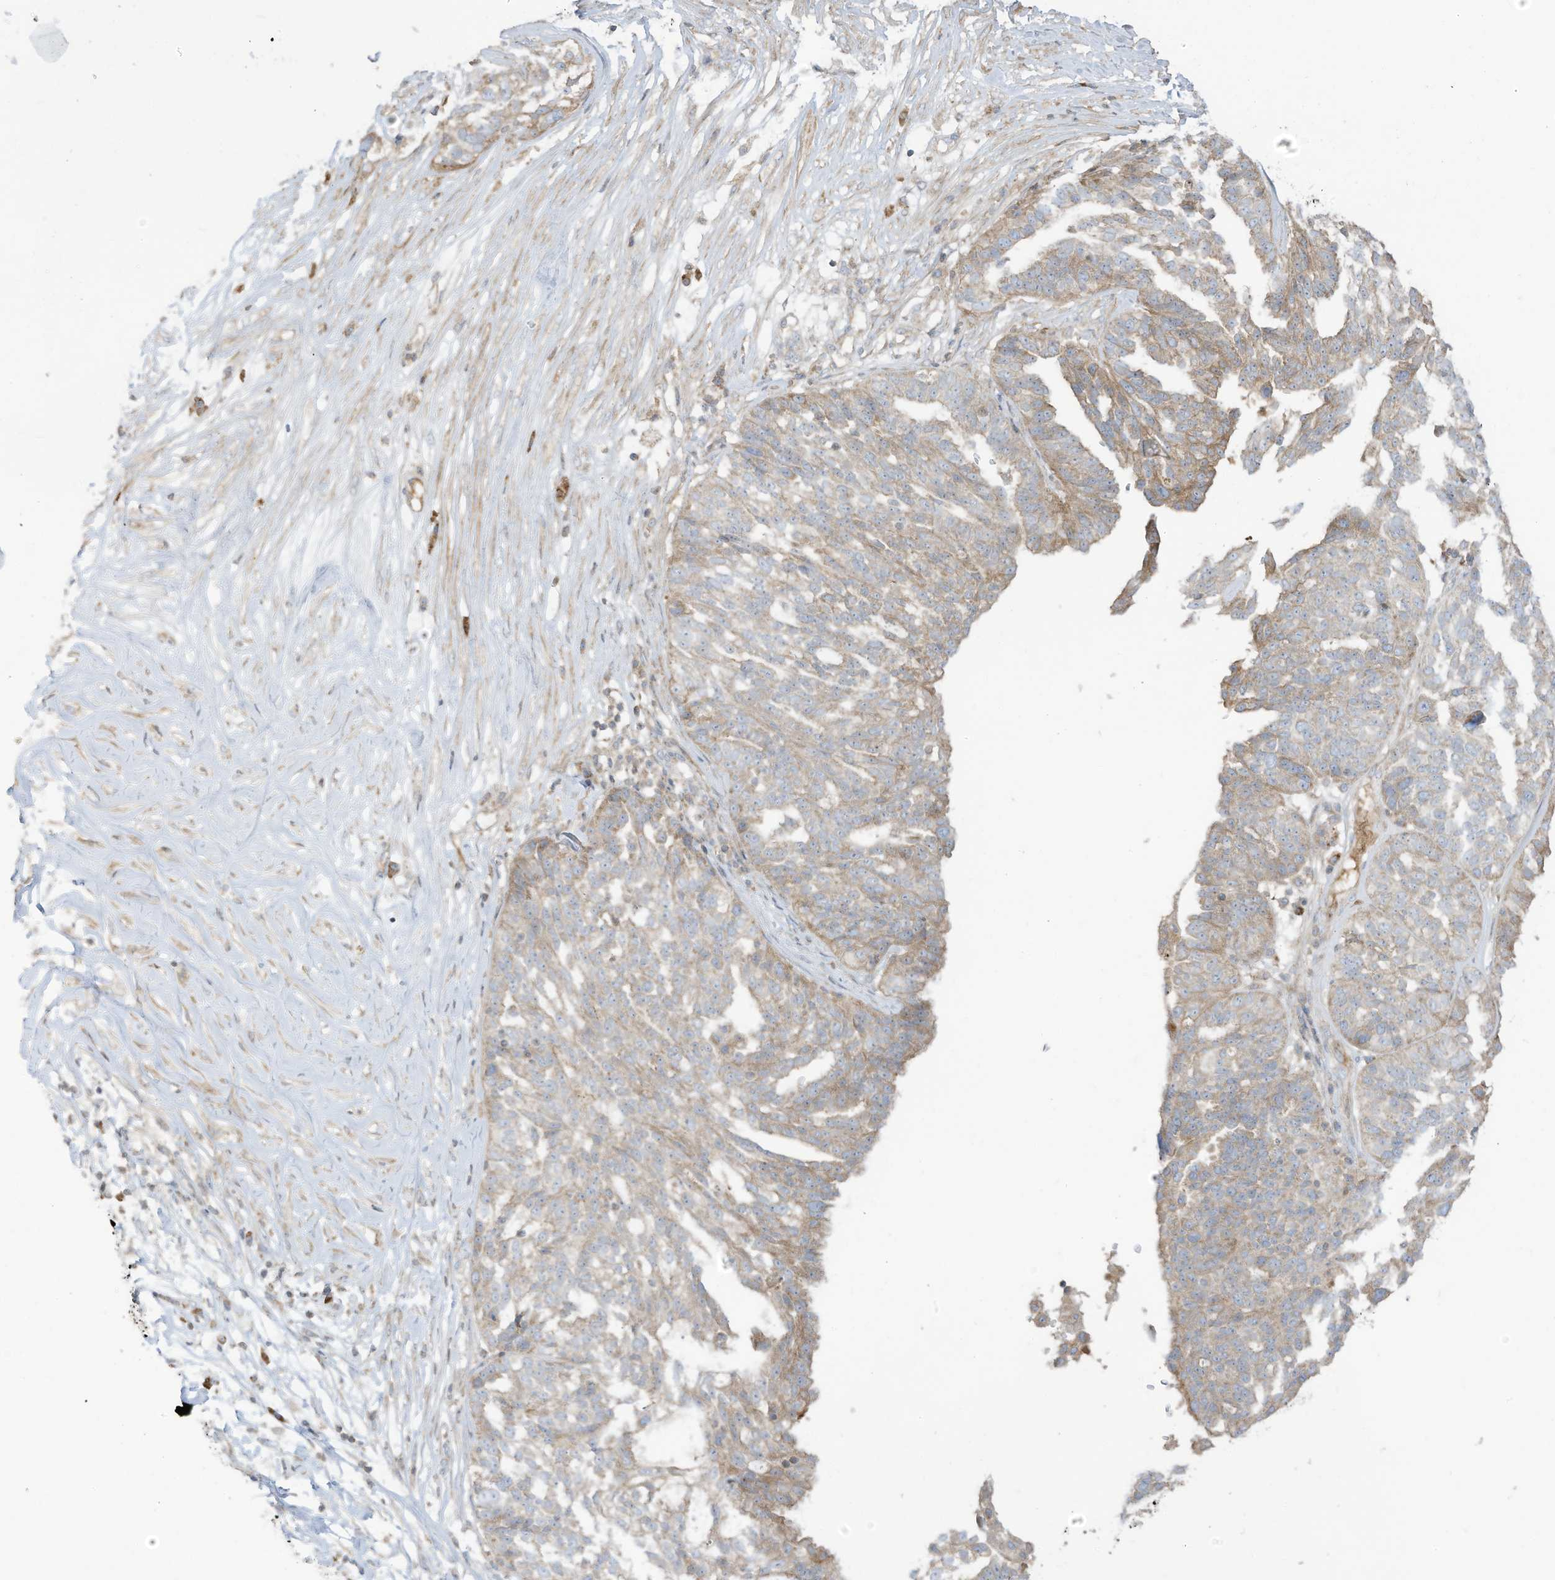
{"staining": {"intensity": "weak", "quantity": "25%-75%", "location": "cytoplasmic/membranous"}, "tissue": "ovarian cancer", "cell_type": "Tumor cells", "image_type": "cancer", "snomed": [{"axis": "morphology", "description": "Cystadenocarcinoma, serous, NOS"}, {"axis": "topography", "description": "Ovary"}], "caption": "The immunohistochemical stain labels weak cytoplasmic/membranous staining in tumor cells of serous cystadenocarcinoma (ovarian) tissue. The protein of interest is stained brown, and the nuclei are stained in blue (DAB IHC with brightfield microscopy, high magnification).", "gene": "CGAS", "patient": {"sex": "female", "age": 59}}